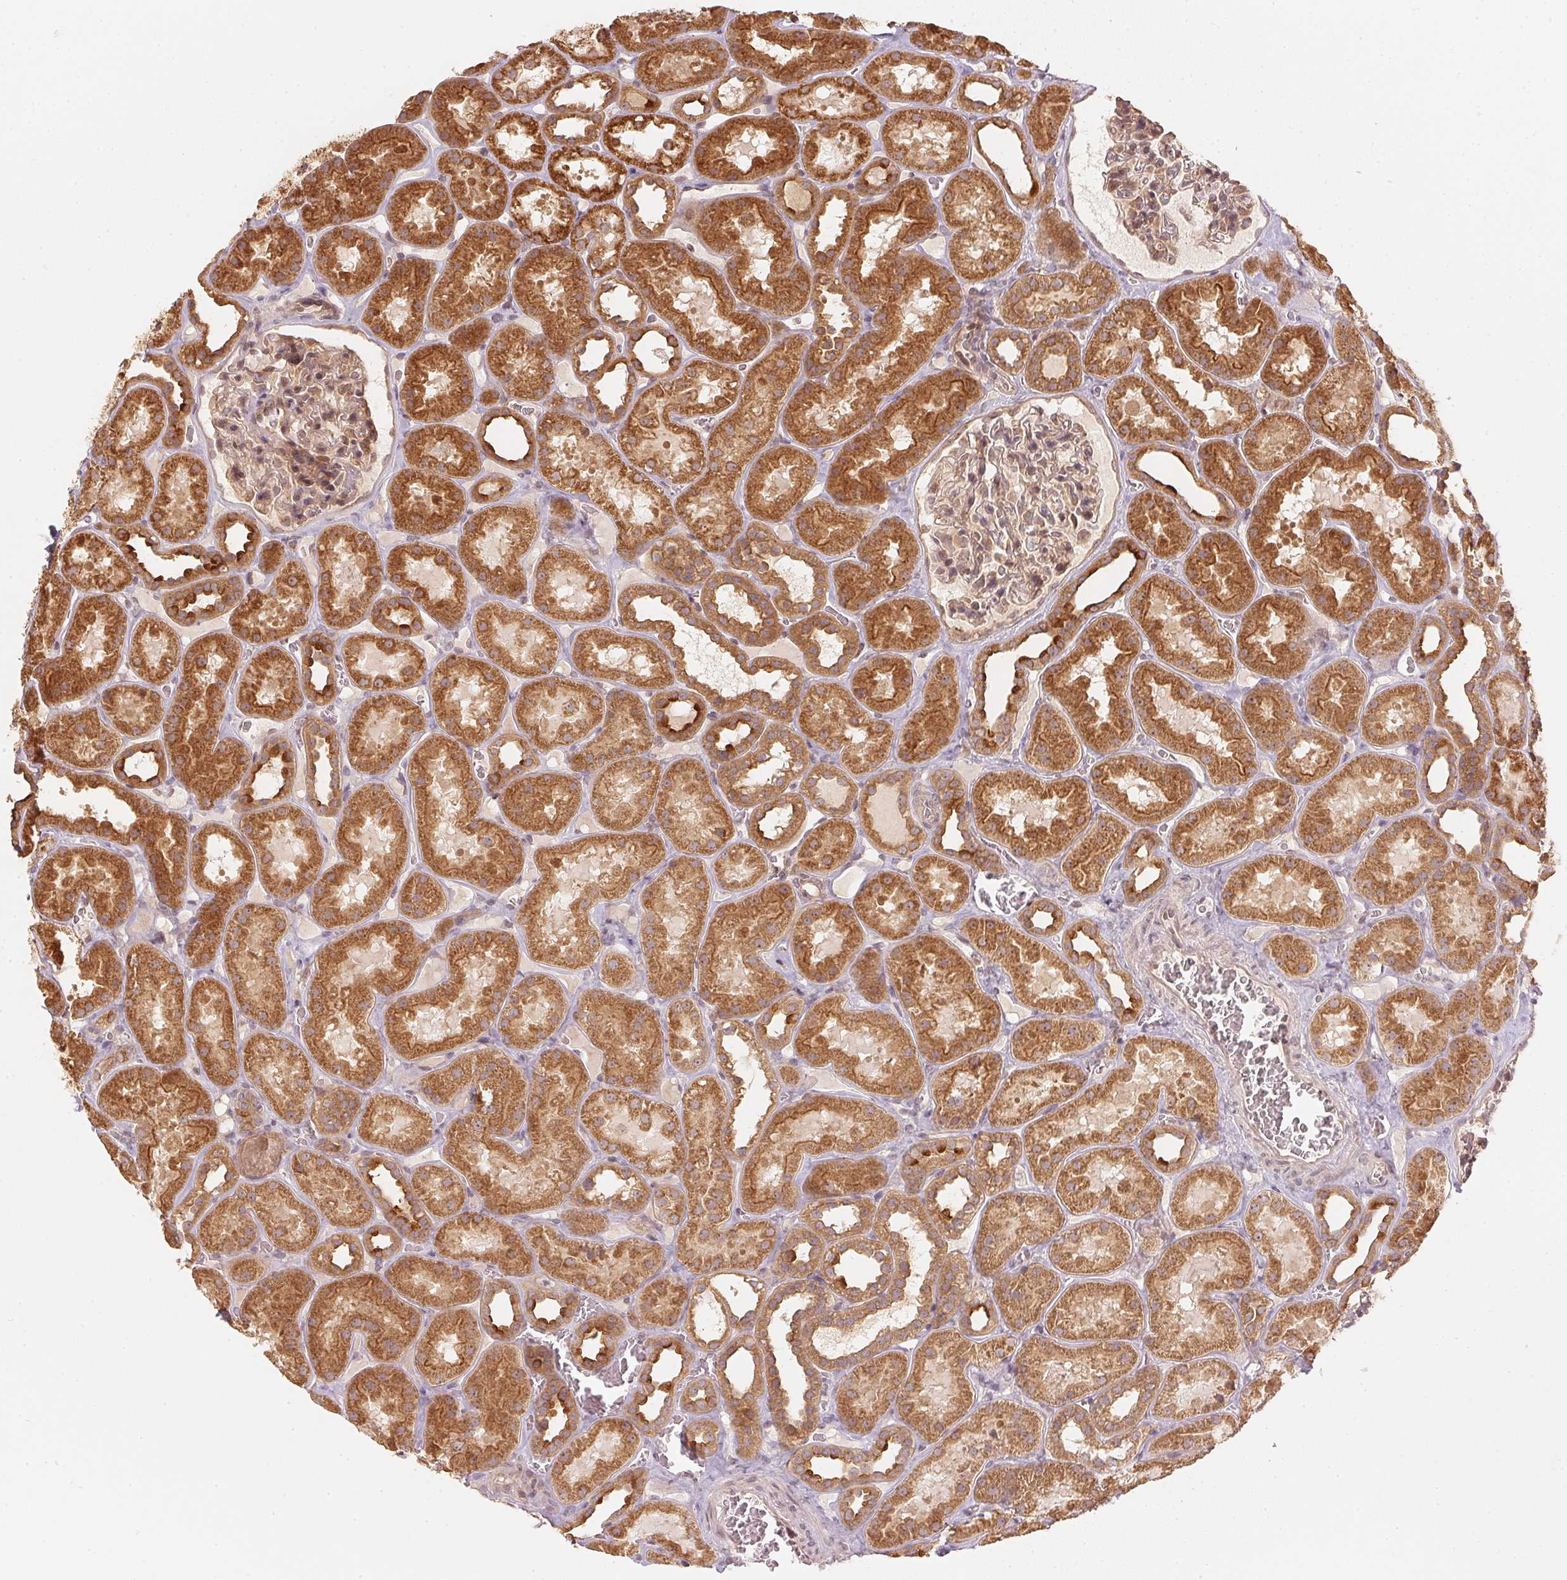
{"staining": {"intensity": "weak", "quantity": "<25%", "location": "cytoplasmic/membranous,nuclear"}, "tissue": "kidney", "cell_type": "Cells in glomeruli", "image_type": "normal", "snomed": [{"axis": "morphology", "description": "Normal tissue, NOS"}, {"axis": "topography", "description": "Kidney"}], "caption": "This is a histopathology image of immunohistochemistry staining of normal kidney, which shows no positivity in cells in glomeruli. Nuclei are stained in blue.", "gene": "WDR54", "patient": {"sex": "female", "age": 41}}